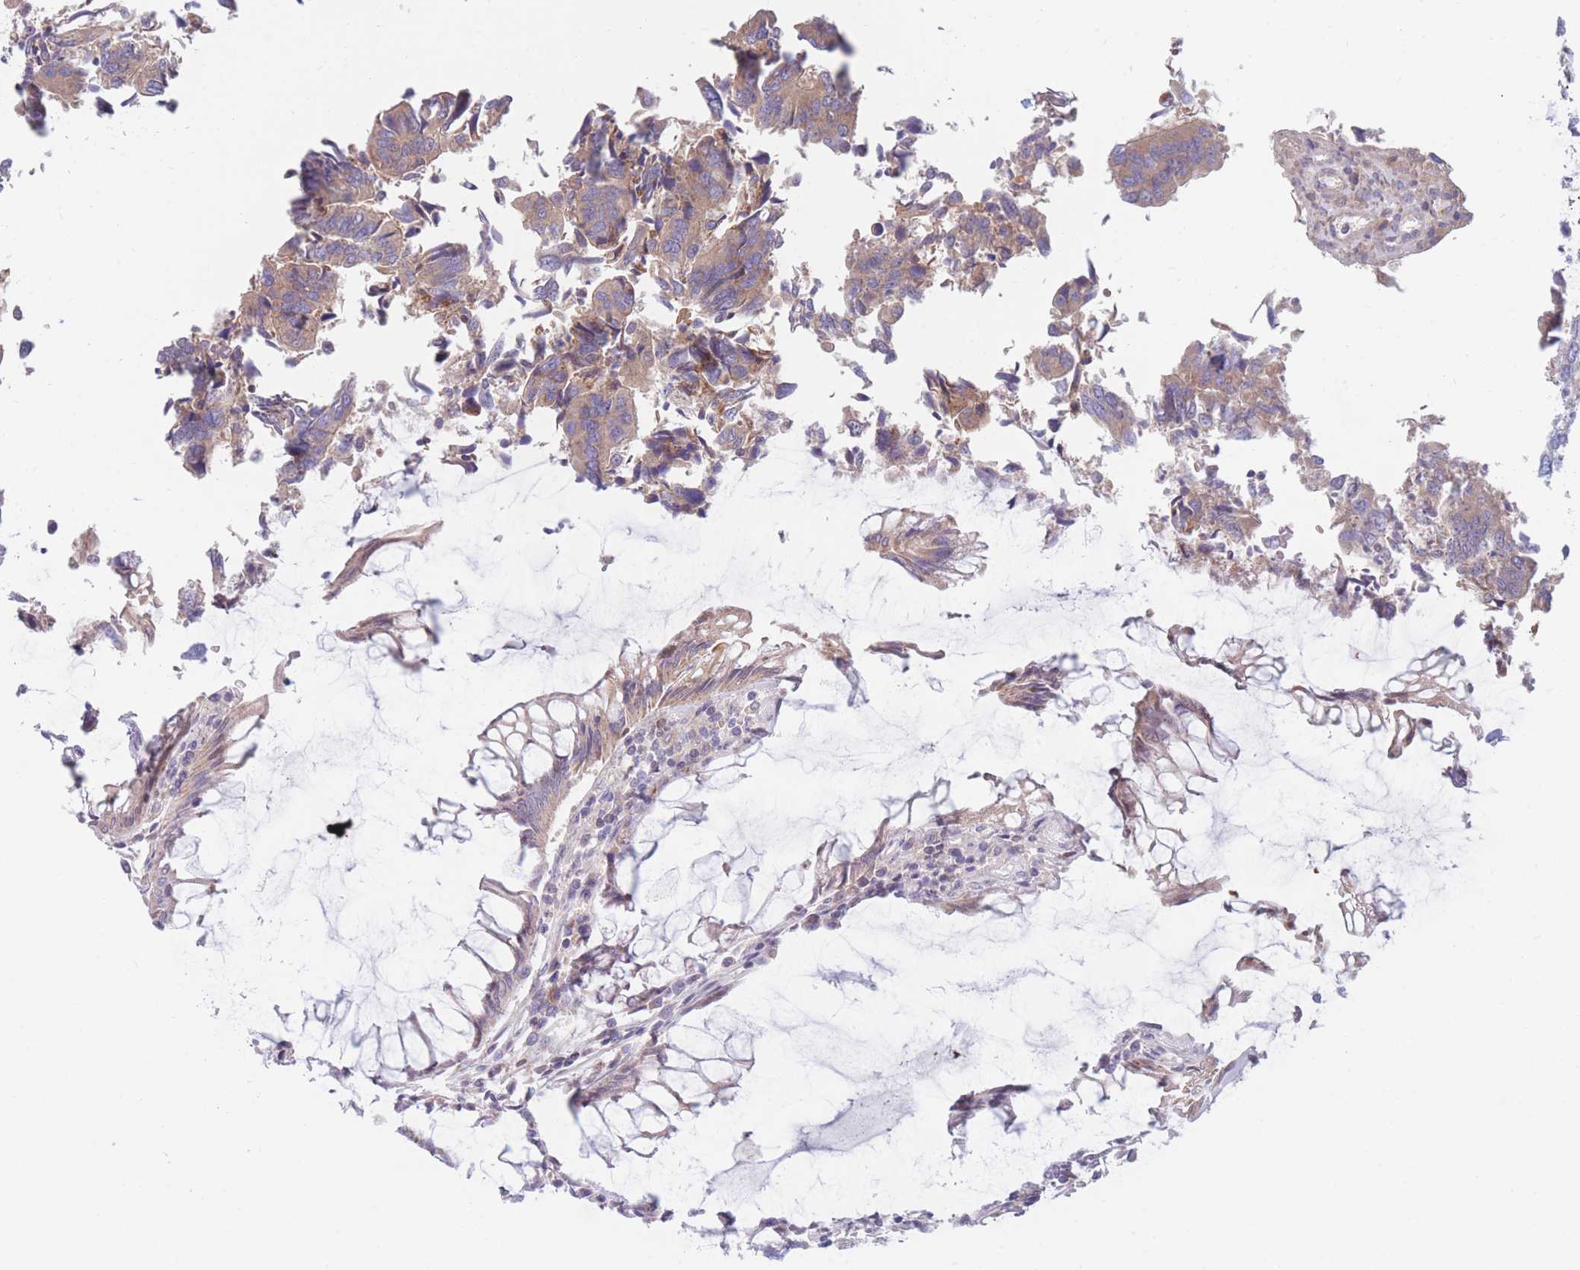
{"staining": {"intensity": "moderate", "quantity": "25%-75%", "location": "cytoplasmic/membranous"}, "tissue": "colorectal cancer", "cell_type": "Tumor cells", "image_type": "cancer", "snomed": [{"axis": "morphology", "description": "Adenocarcinoma, NOS"}, {"axis": "topography", "description": "Colon"}], "caption": "Moderate cytoplasmic/membranous positivity is identified in approximately 25%-75% of tumor cells in colorectal cancer.", "gene": "PDE4A", "patient": {"sex": "female", "age": 67}}